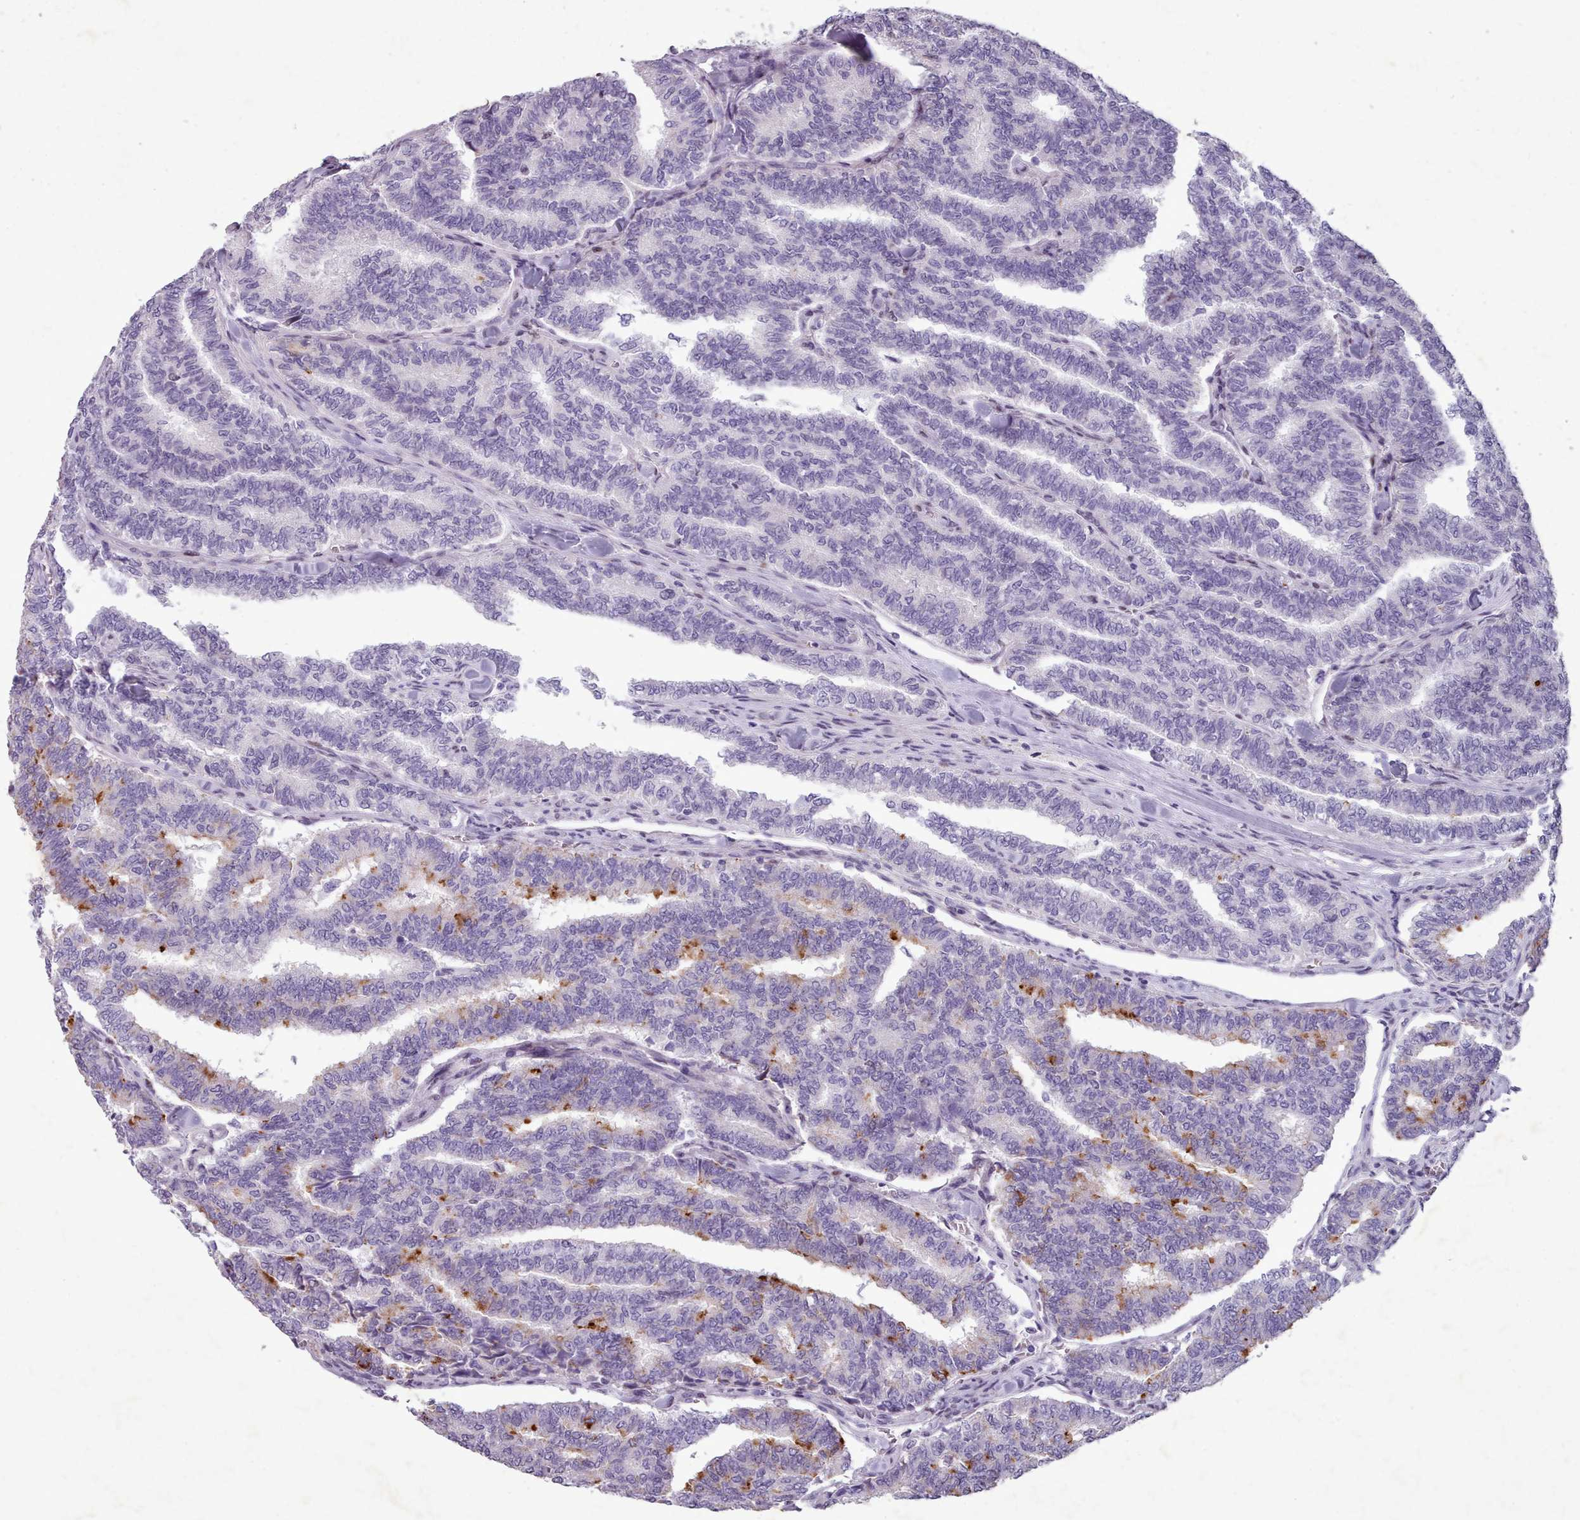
{"staining": {"intensity": "moderate", "quantity": "<25%", "location": "cytoplasmic/membranous"}, "tissue": "thyroid cancer", "cell_type": "Tumor cells", "image_type": "cancer", "snomed": [{"axis": "morphology", "description": "Papillary adenocarcinoma, NOS"}, {"axis": "topography", "description": "Thyroid gland"}], "caption": "Protein expression by IHC shows moderate cytoplasmic/membranous staining in approximately <25% of tumor cells in thyroid cancer (papillary adenocarcinoma). (DAB (3,3'-diaminobenzidine) IHC with brightfield microscopy, high magnification).", "gene": "KCNT2", "patient": {"sex": "female", "age": 35}}